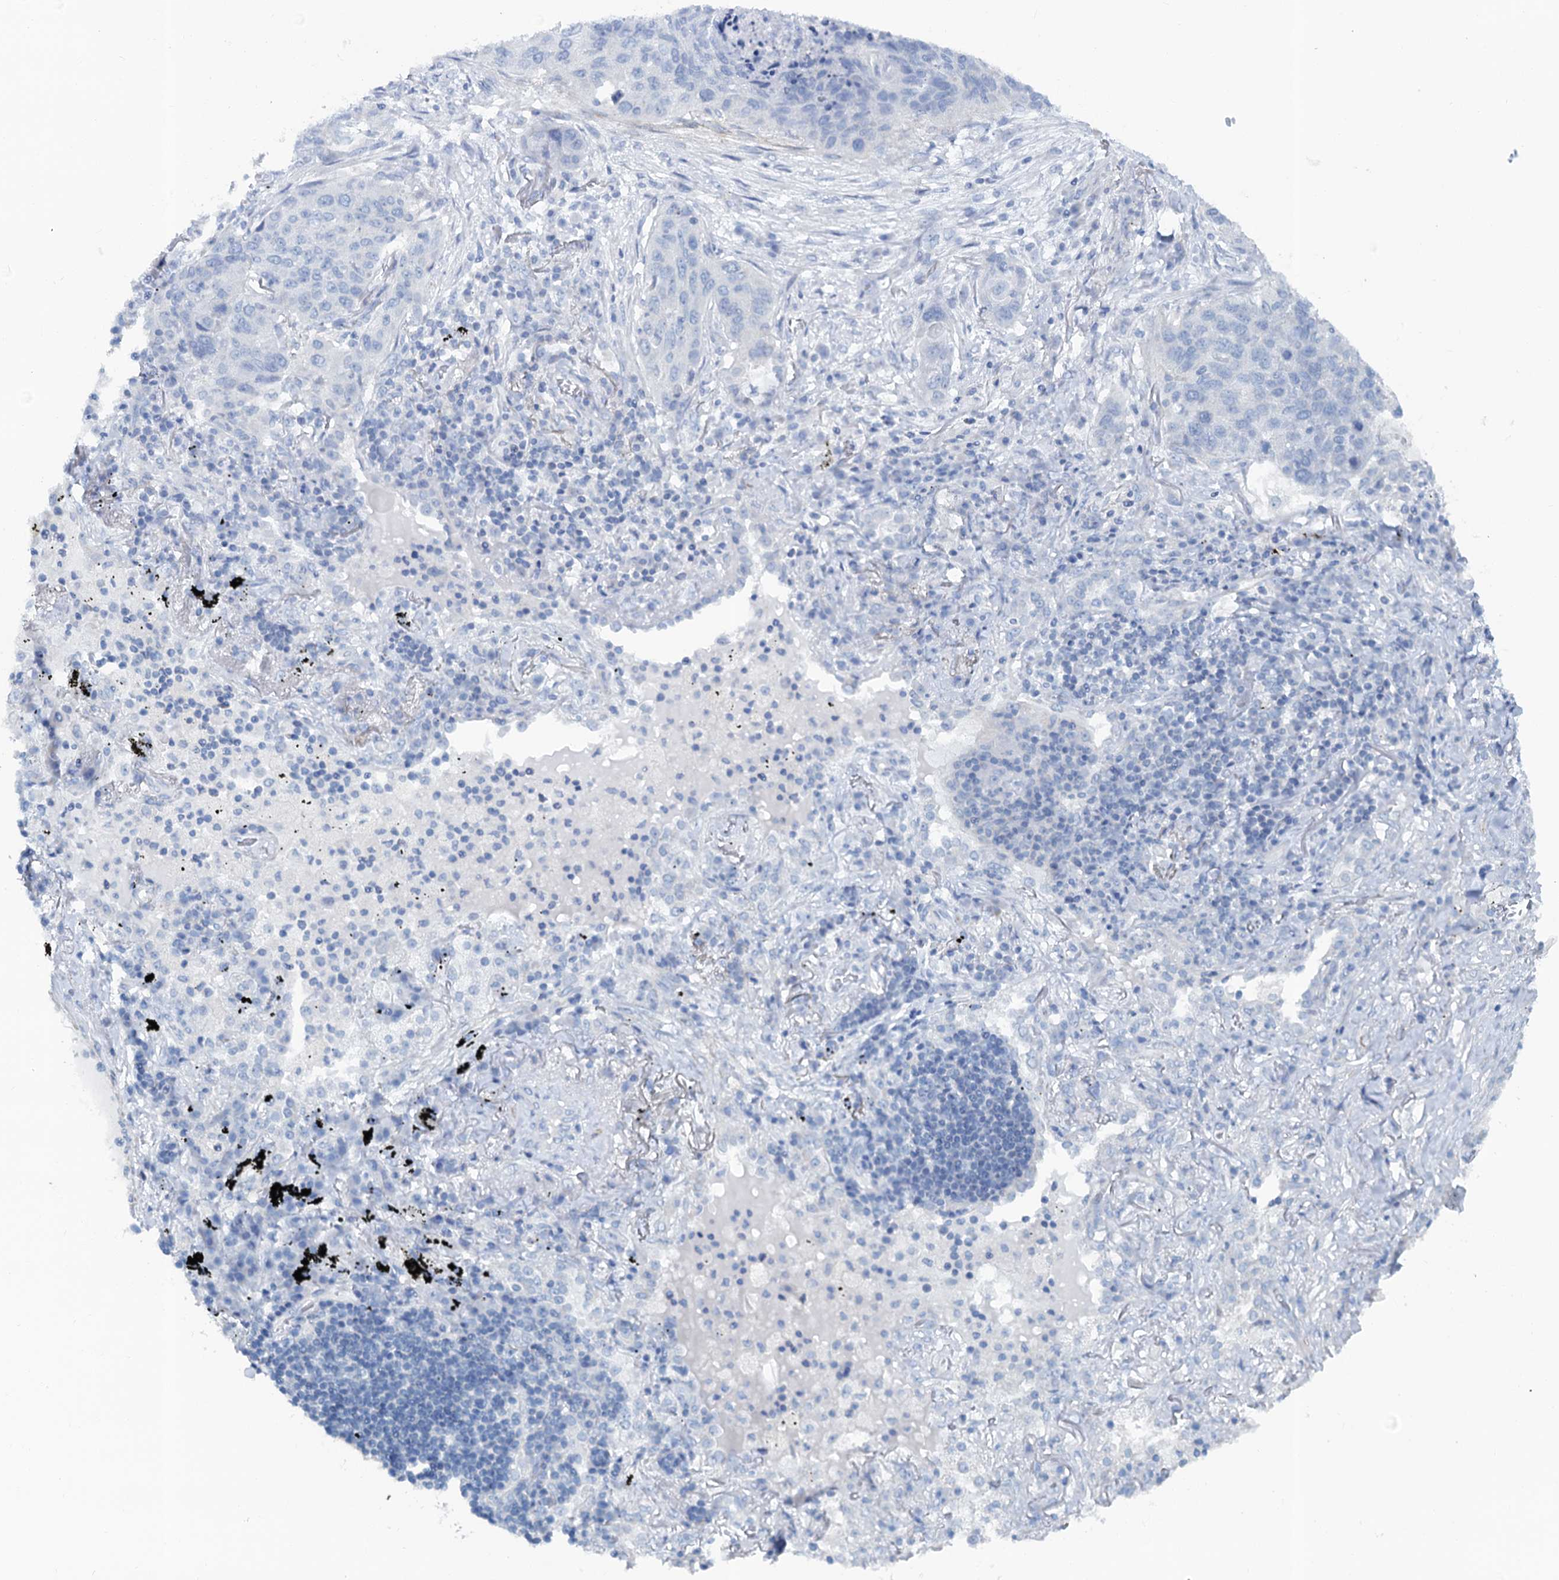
{"staining": {"intensity": "negative", "quantity": "none", "location": "none"}, "tissue": "lung cancer", "cell_type": "Tumor cells", "image_type": "cancer", "snomed": [{"axis": "morphology", "description": "Squamous cell carcinoma, NOS"}, {"axis": "topography", "description": "Lung"}], "caption": "Tumor cells show no significant staining in lung squamous cell carcinoma. (Brightfield microscopy of DAB (3,3'-diaminobenzidine) immunohistochemistry (IHC) at high magnification).", "gene": "SLC1A3", "patient": {"sex": "female", "age": 63}}